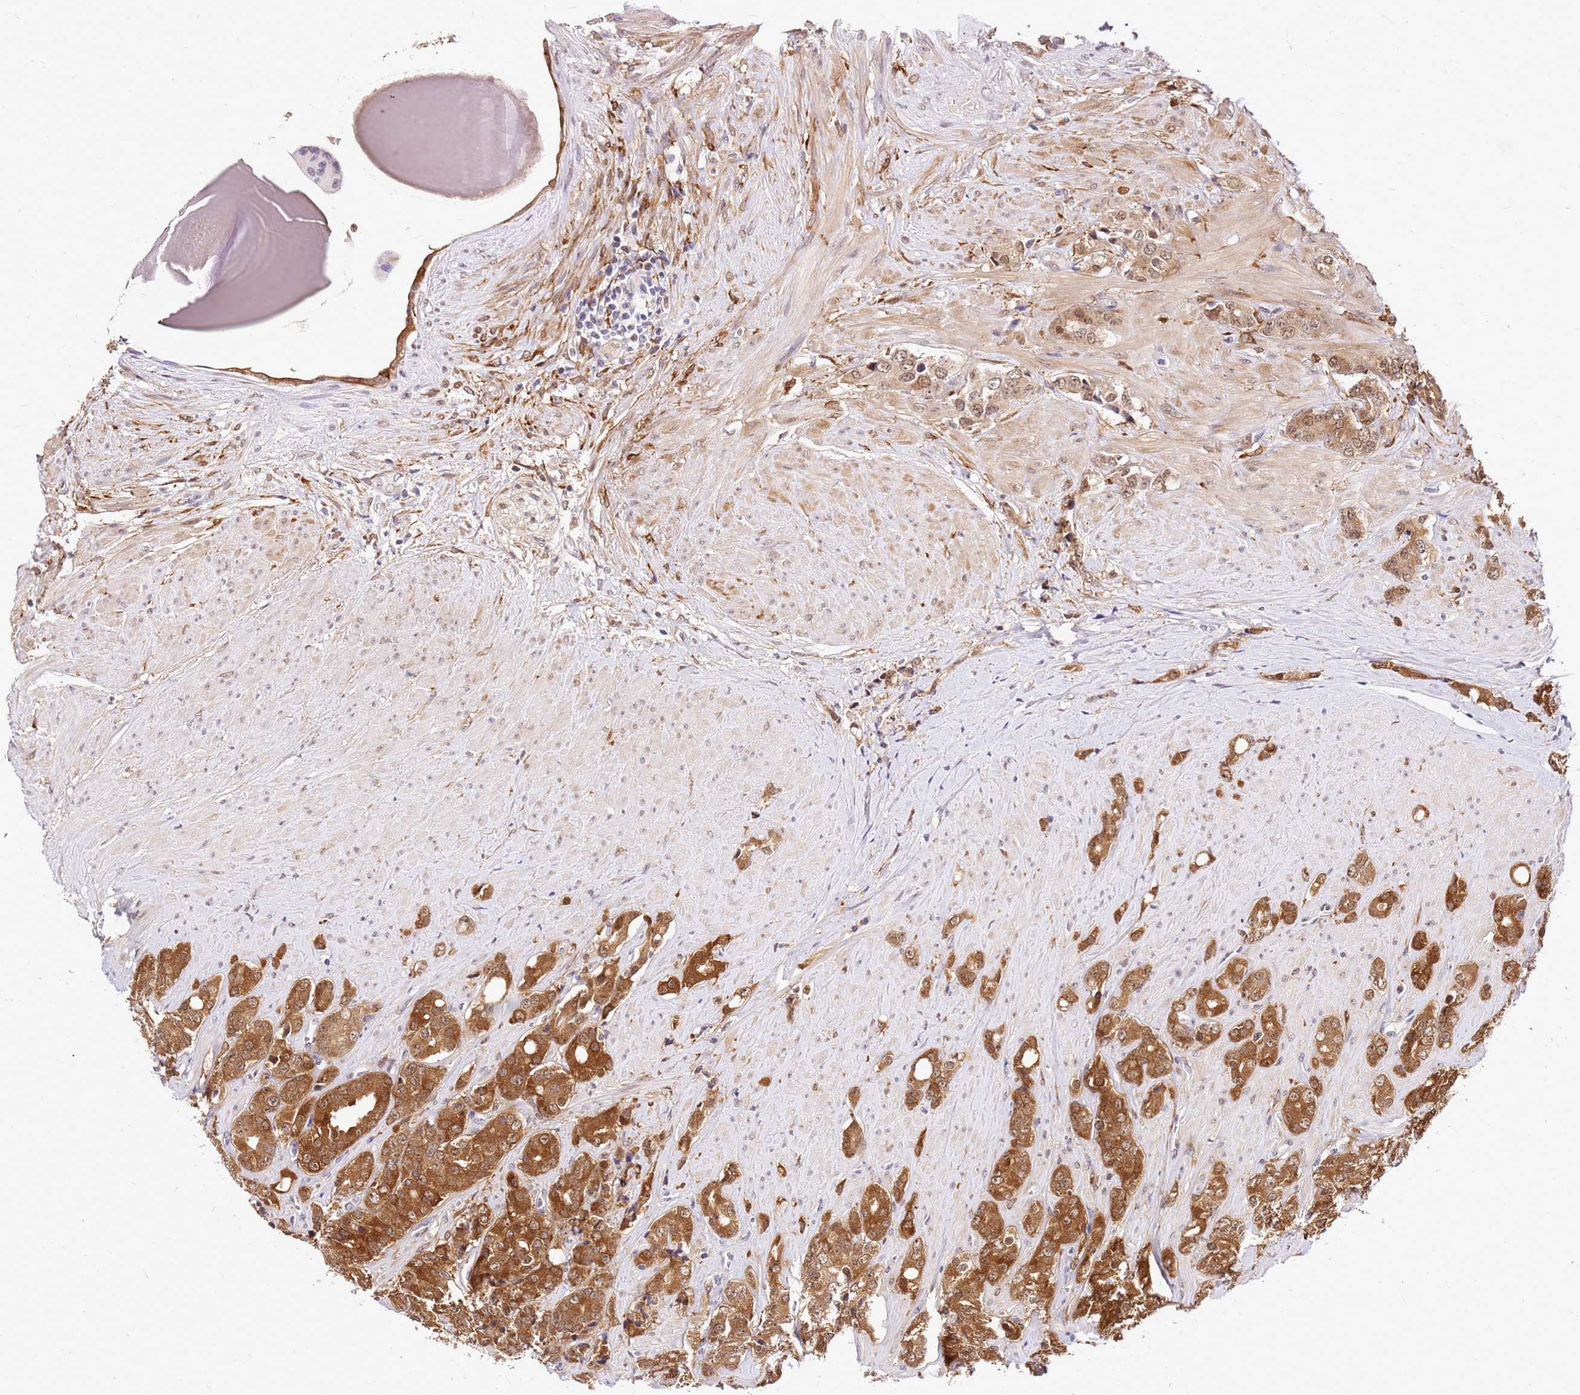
{"staining": {"intensity": "strong", "quantity": ">75%", "location": "cytoplasmic/membranous"}, "tissue": "prostate cancer", "cell_type": "Tumor cells", "image_type": "cancer", "snomed": [{"axis": "morphology", "description": "Adenocarcinoma, High grade"}, {"axis": "topography", "description": "Prostate"}], "caption": "A brown stain highlights strong cytoplasmic/membranous staining of a protein in prostate high-grade adenocarcinoma tumor cells. (Brightfield microscopy of DAB IHC at high magnification).", "gene": "ALDH1A3", "patient": {"sex": "male", "age": 62}}